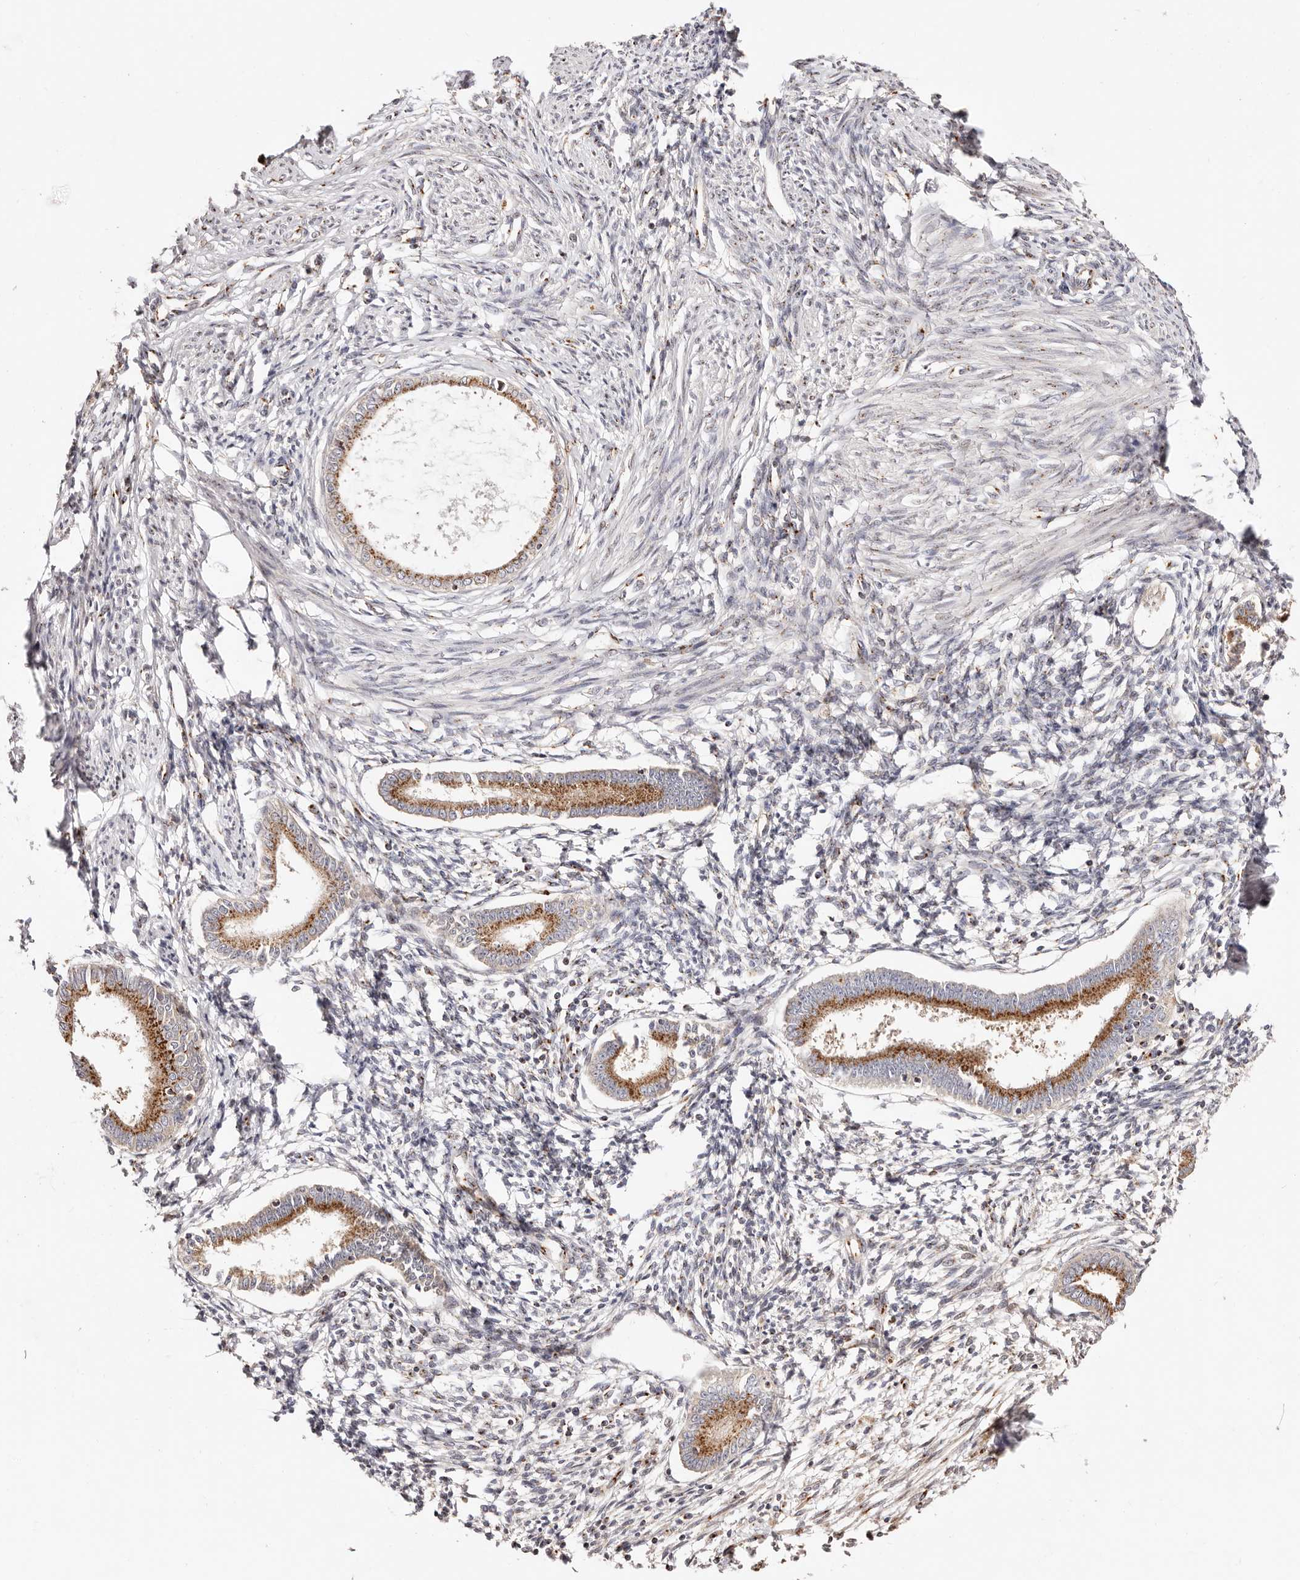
{"staining": {"intensity": "negative", "quantity": "none", "location": "none"}, "tissue": "endometrium", "cell_type": "Cells in endometrial stroma", "image_type": "normal", "snomed": [{"axis": "morphology", "description": "Normal tissue, NOS"}, {"axis": "topography", "description": "Endometrium"}], "caption": "High magnification brightfield microscopy of normal endometrium stained with DAB (brown) and counterstained with hematoxylin (blue): cells in endometrial stroma show no significant staining. (DAB (3,3'-diaminobenzidine) immunohistochemistry, high magnification).", "gene": "MAPK6", "patient": {"sex": "female", "age": 56}}